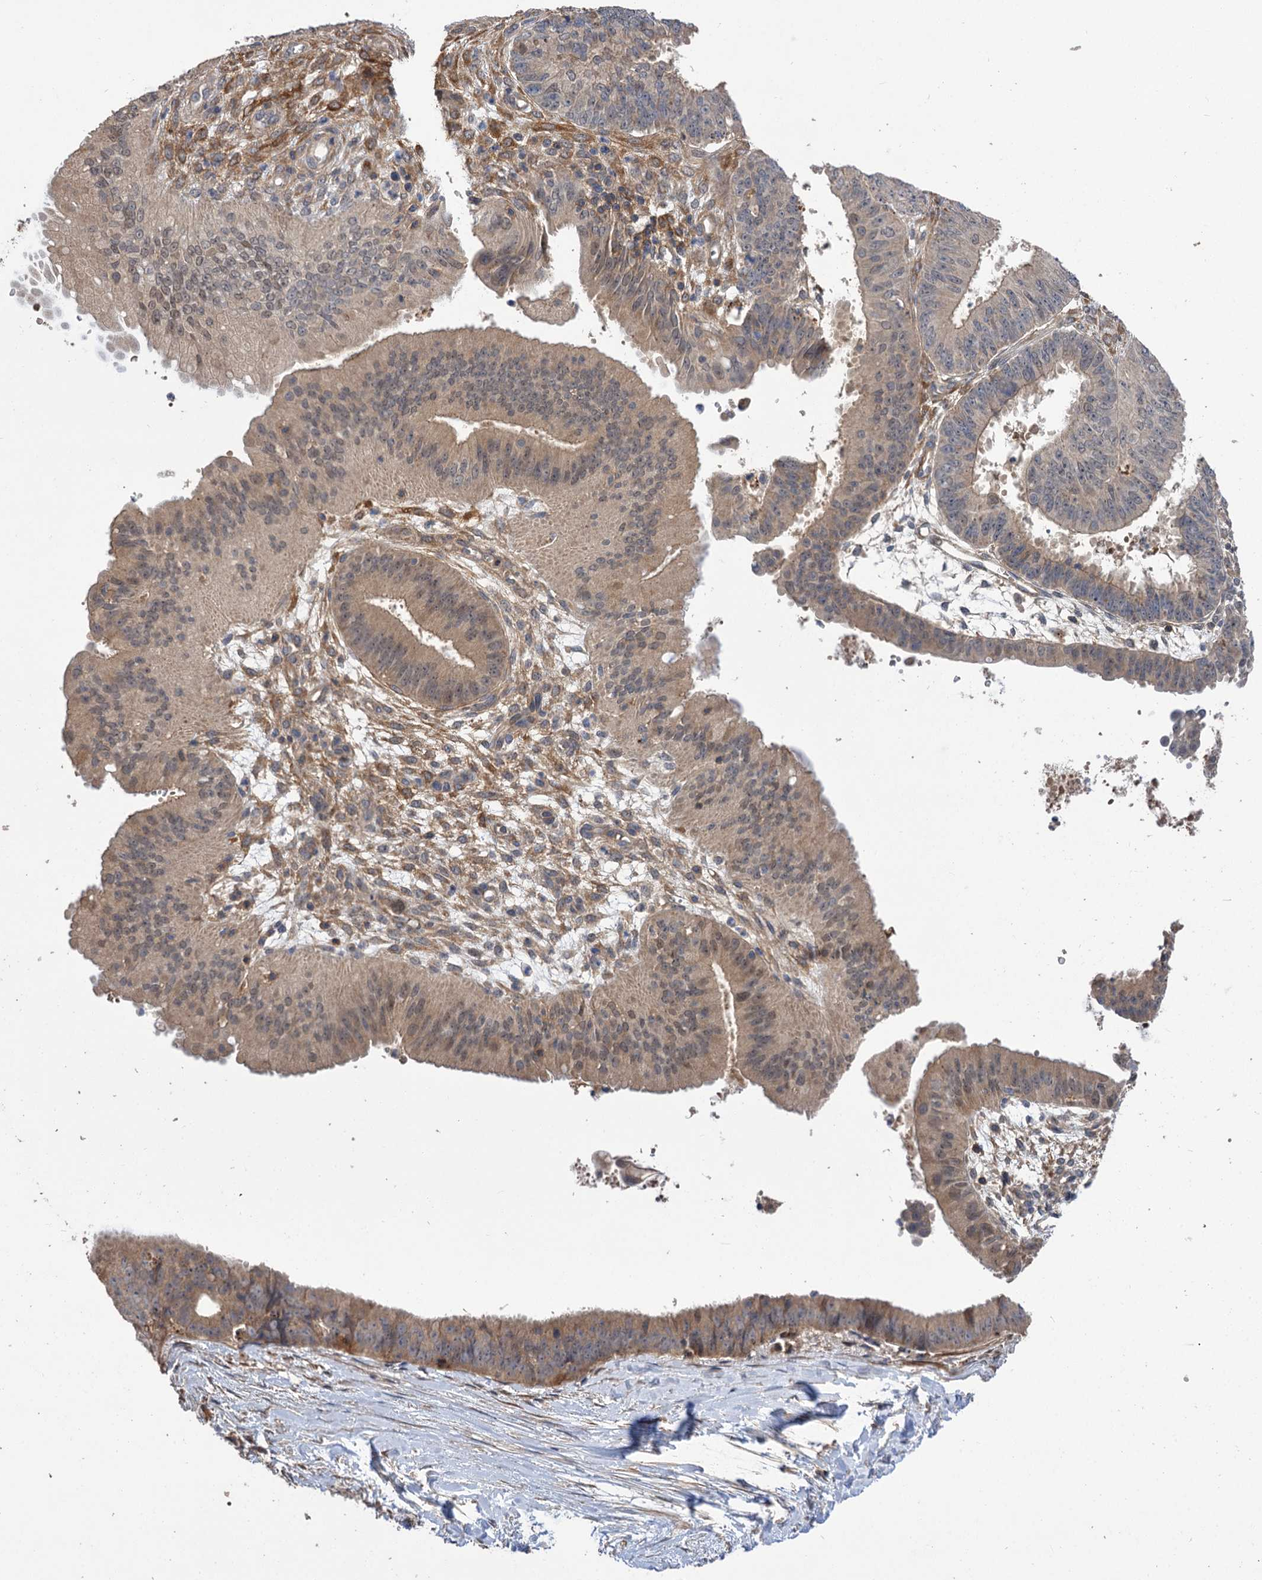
{"staining": {"intensity": "weak", "quantity": "25%-75%", "location": "cytoplasmic/membranous,nuclear"}, "tissue": "ovarian cancer", "cell_type": "Tumor cells", "image_type": "cancer", "snomed": [{"axis": "morphology", "description": "Carcinoma, endometroid"}, {"axis": "topography", "description": "Appendix"}, {"axis": "topography", "description": "Ovary"}], "caption": "The photomicrograph displays staining of endometroid carcinoma (ovarian), revealing weak cytoplasmic/membranous and nuclear protein positivity (brown color) within tumor cells. Using DAB (brown) and hematoxylin (blue) stains, captured at high magnification using brightfield microscopy.", "gene": "FBXW8", "patient": {"sex": "female", "age": 42}}